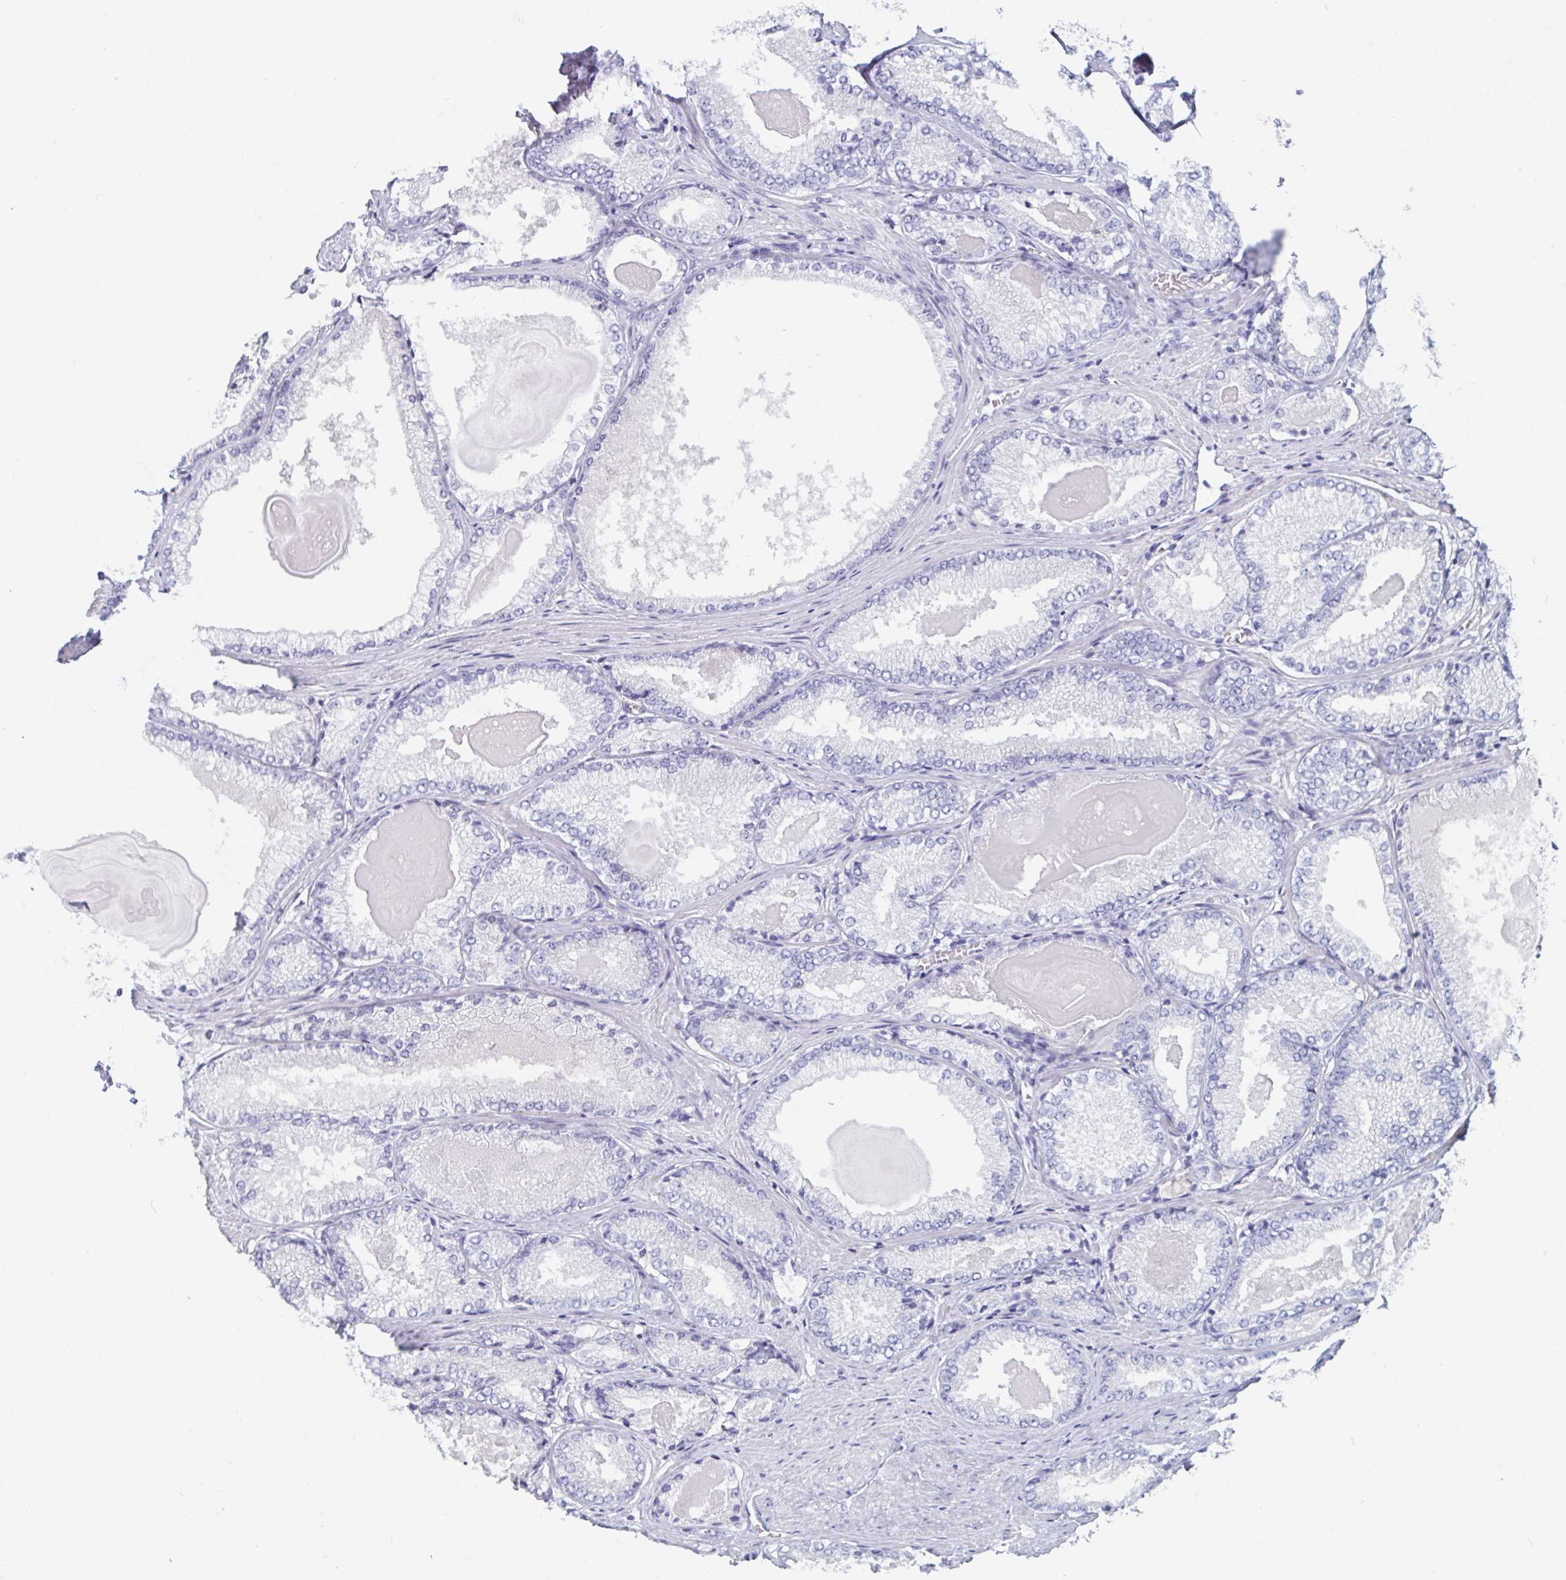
{"staining": {"intensity": "negative", "quantity": "none", "location": "none"}, "tissue": "prostate cancer", "cell_type": "Tumor cells", "image_type": "cancer", "snomed": [{"axis": "morphology", "description": "Adenocarcinoma, NOS"}, {"axis": "morphology", "description": "Adenocarcinoma, Low grade"}, {"axis": "topography", "description": "Prostate"}], "caption": "Tumor cells show no significant expression in prostate adenocarcinoma (low-grade).", "gene": "DPEP3", "patient": {"sex": "male", "age": 68}}